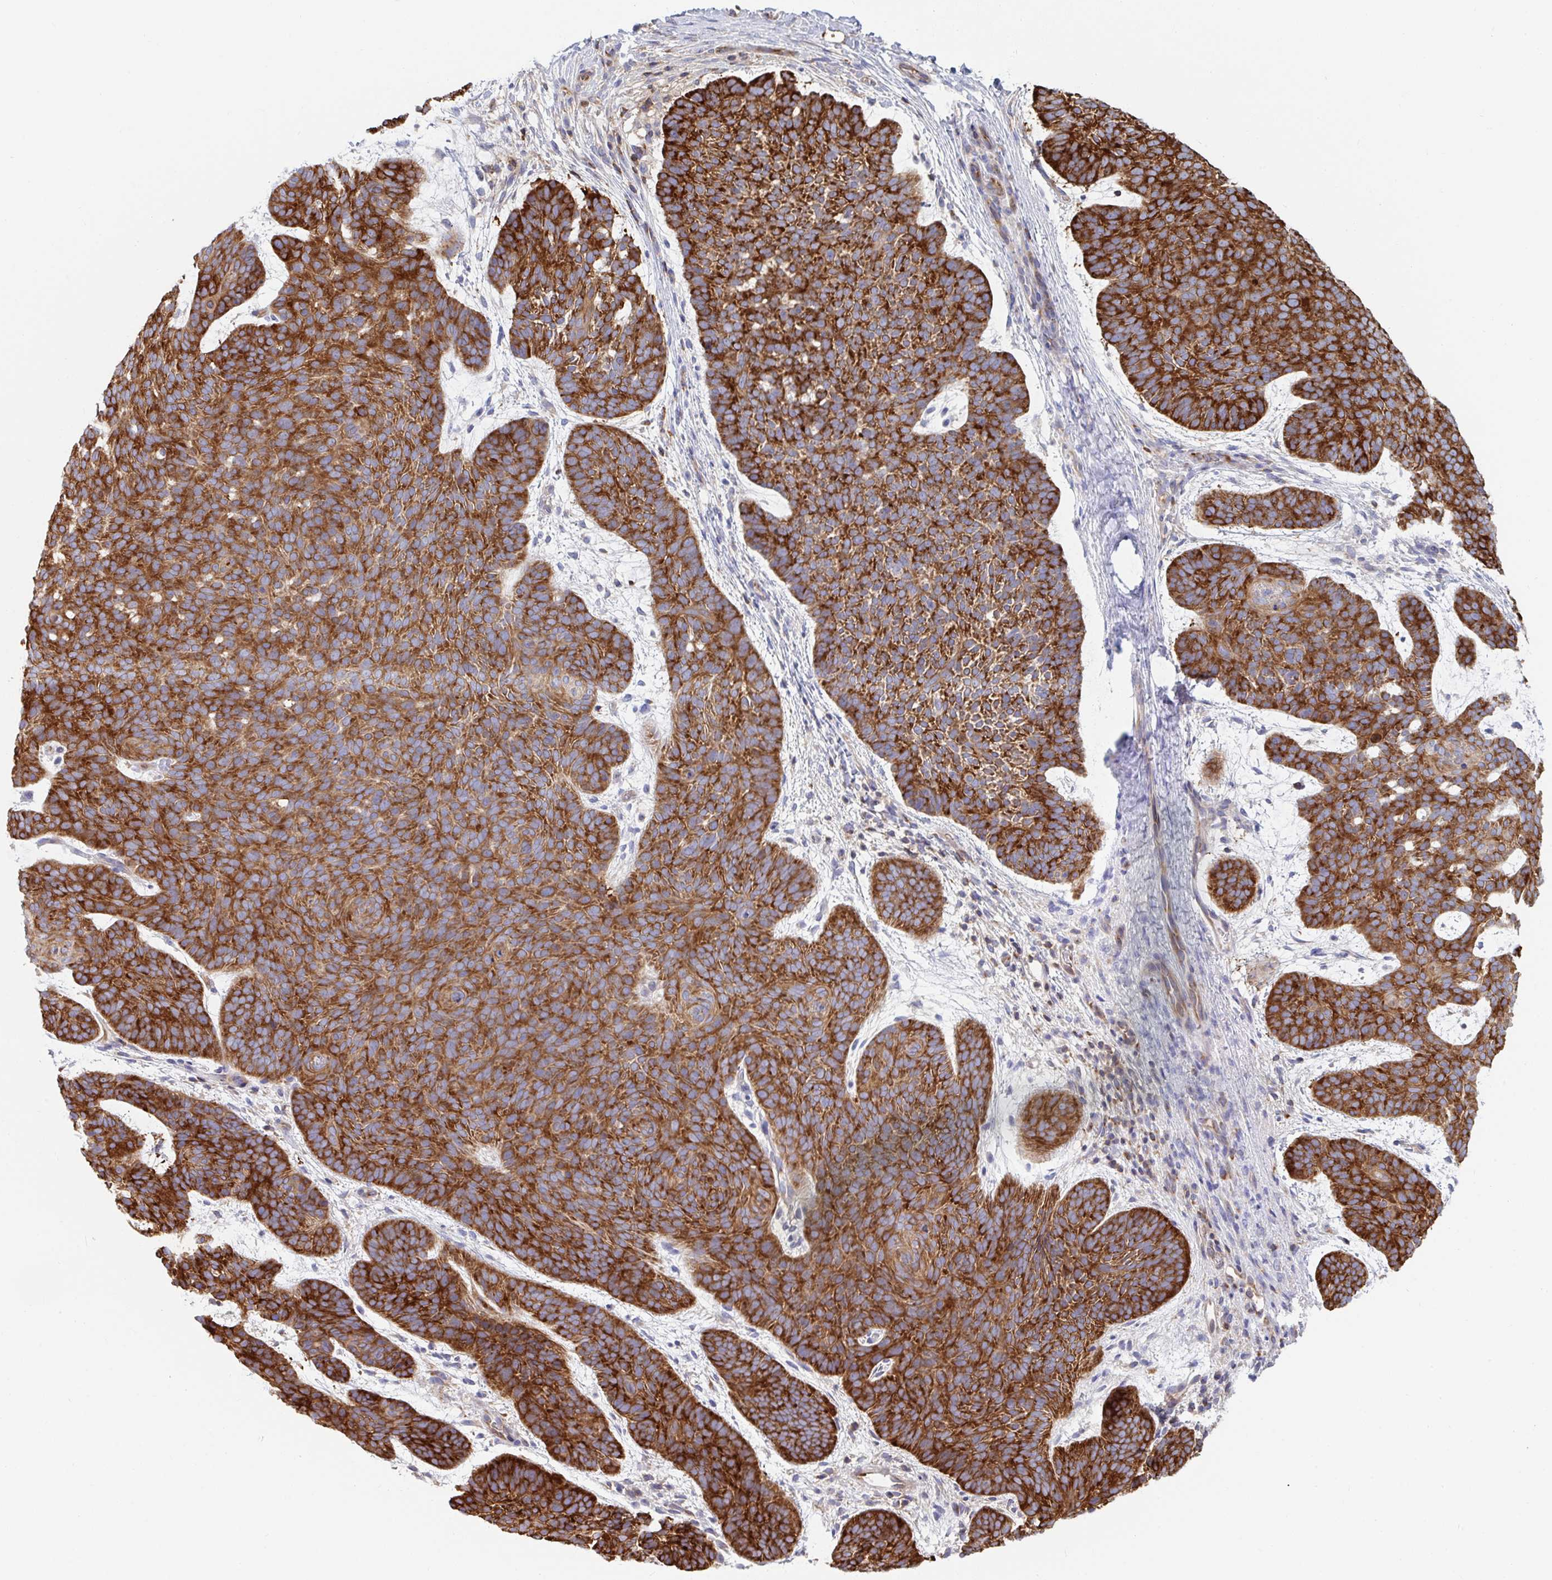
{"staining": {"intensity": "strong", "quantity": ">75%", "location": "cytoplasmic/membranous"}, "tissue": "skin cancer", "cell_type": "Tumor cells", "image_type": "cancer", "snomed": [{"axis": "morphology", "description": "Basal cell carcinoma"}, {"axis": "topography", "description": "Skin"}, {"axis": "topography", "description": "Skin of face"}], "caption": "Protein analysis of skin basal cell carcinoma tissue exhibits strong cytoplasmic/membranous positivity in about >75% of tumor cells. (IHC, brightfield microscopy, high magnification).", "gene": "WNK1", "patient": {"sex": "male", "age": 73}}